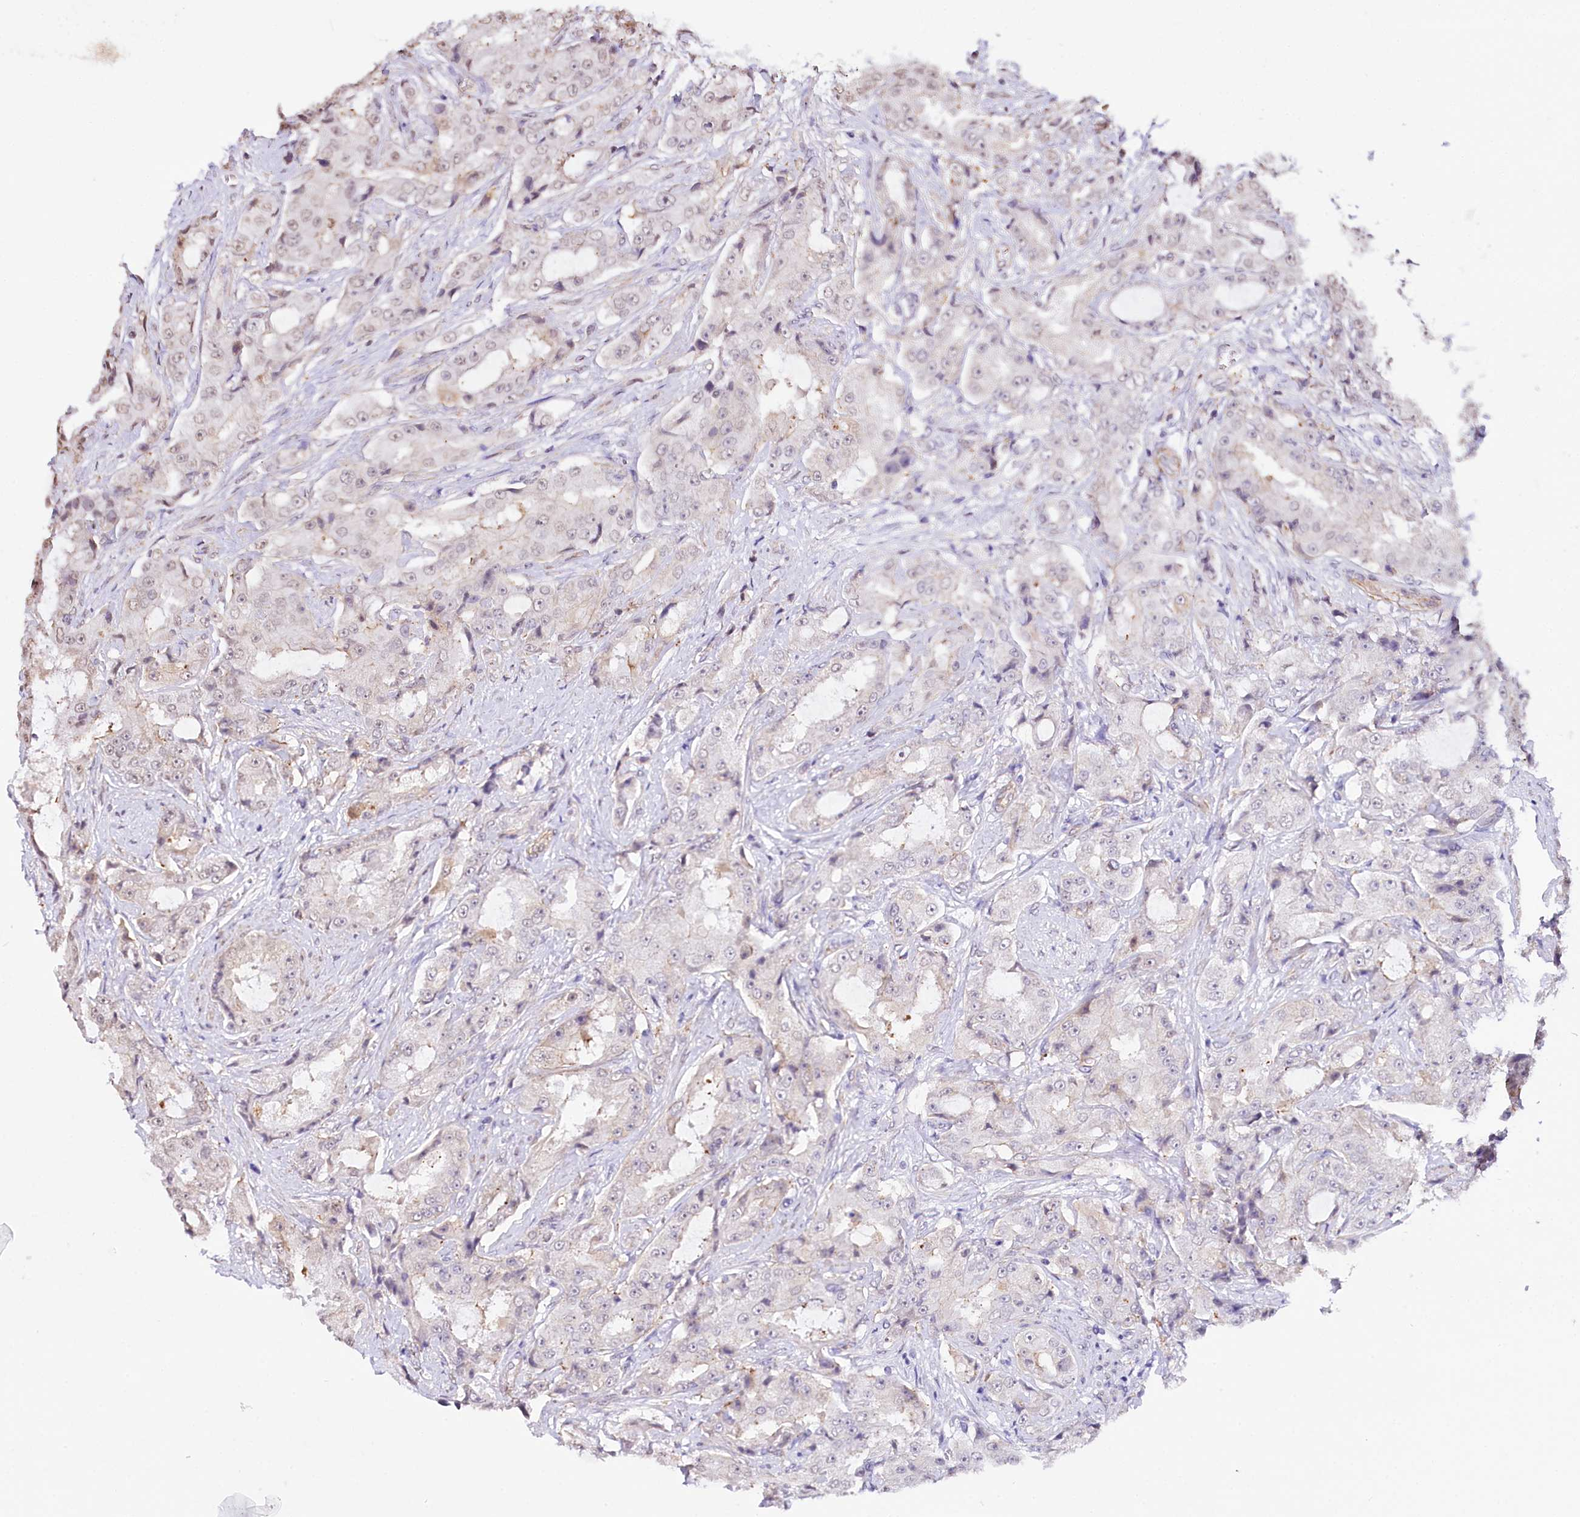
{"staining": {"intensity": "negative", "quantity": "none", "location": "none"}, "tissue": "prostate cancer", "cell_type": "Tumor cells", "image_type": "cancer", "snomed": [{"axis": "morphology", "description": "Adenocarcinoma, High grade"}, {"axis": "topography", "description": "Prostate"}], "caption": "Micrograph shows no significant protein staining in tumor cells of prostate cancer. (Immunohistochemistry (ihc), brightfield microscopy, high magnification).", "gene": "ST7", "patient": {"sex": "male", "age": 73}}